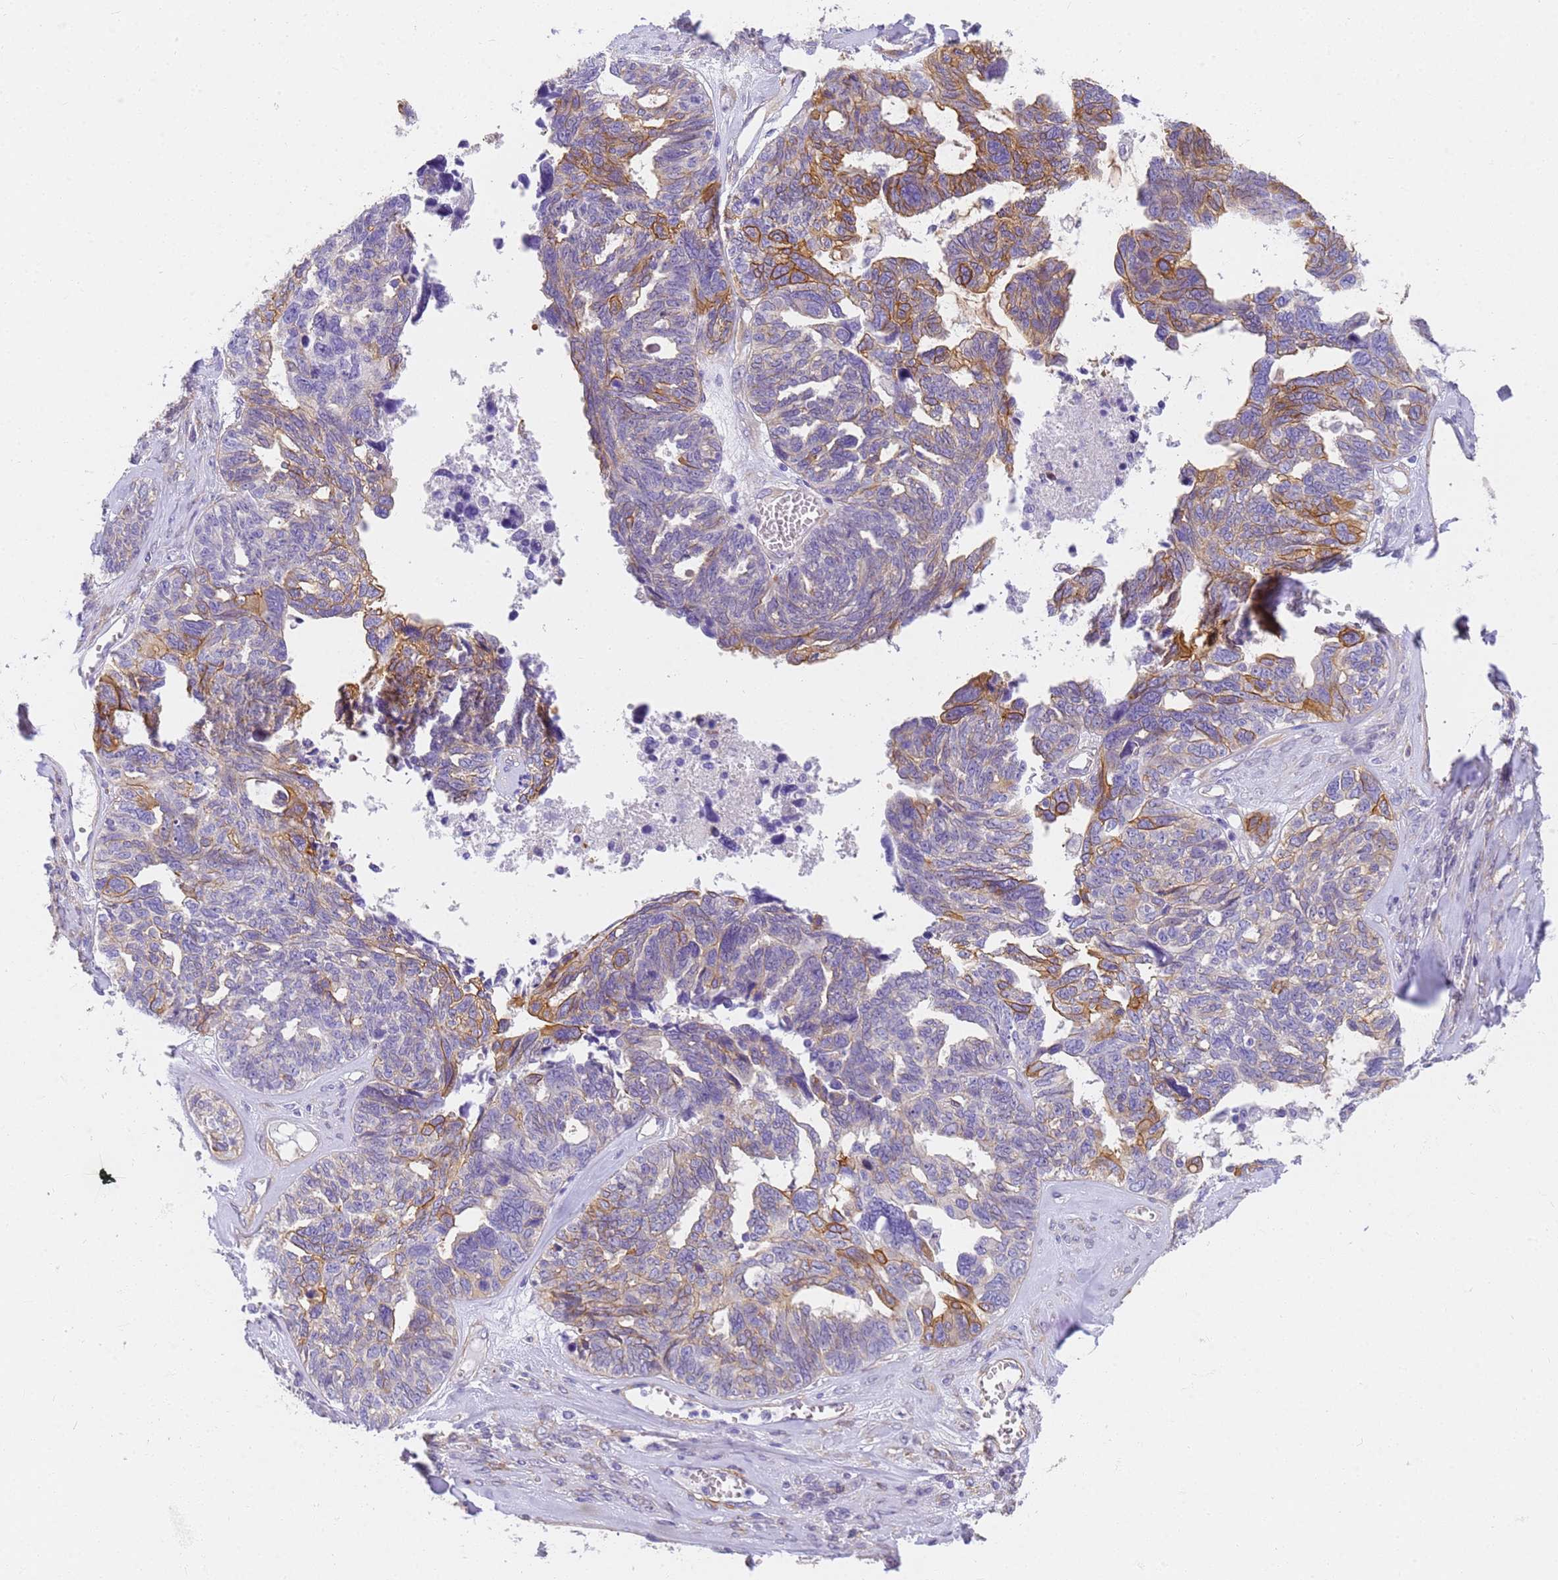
{"staining": {"intensity": "moderate", "quantity": "25%-75%", "location": "cytoplasmic/membranous"}, "tissue": "ovarian cancer", "cell_type": "Tumor cells", "image_type": "cancer", "snomed": [{"axis": "morphology", "description": "Cystadenocarcinoma, serous, NOS"}, {"axis": "topography", "description": "Ovary"}], "caption": "A brown stain highlights moderate cytoplasmic/membranous expression of a protein in human ovarian cancer (serous cystadenocarcinoma) tumor cells. (DAB IHC, brown staining for protein, blue staining for nuclei).", "gene": "MVB12A", "patient": {"sex": "female", "age": 79}}